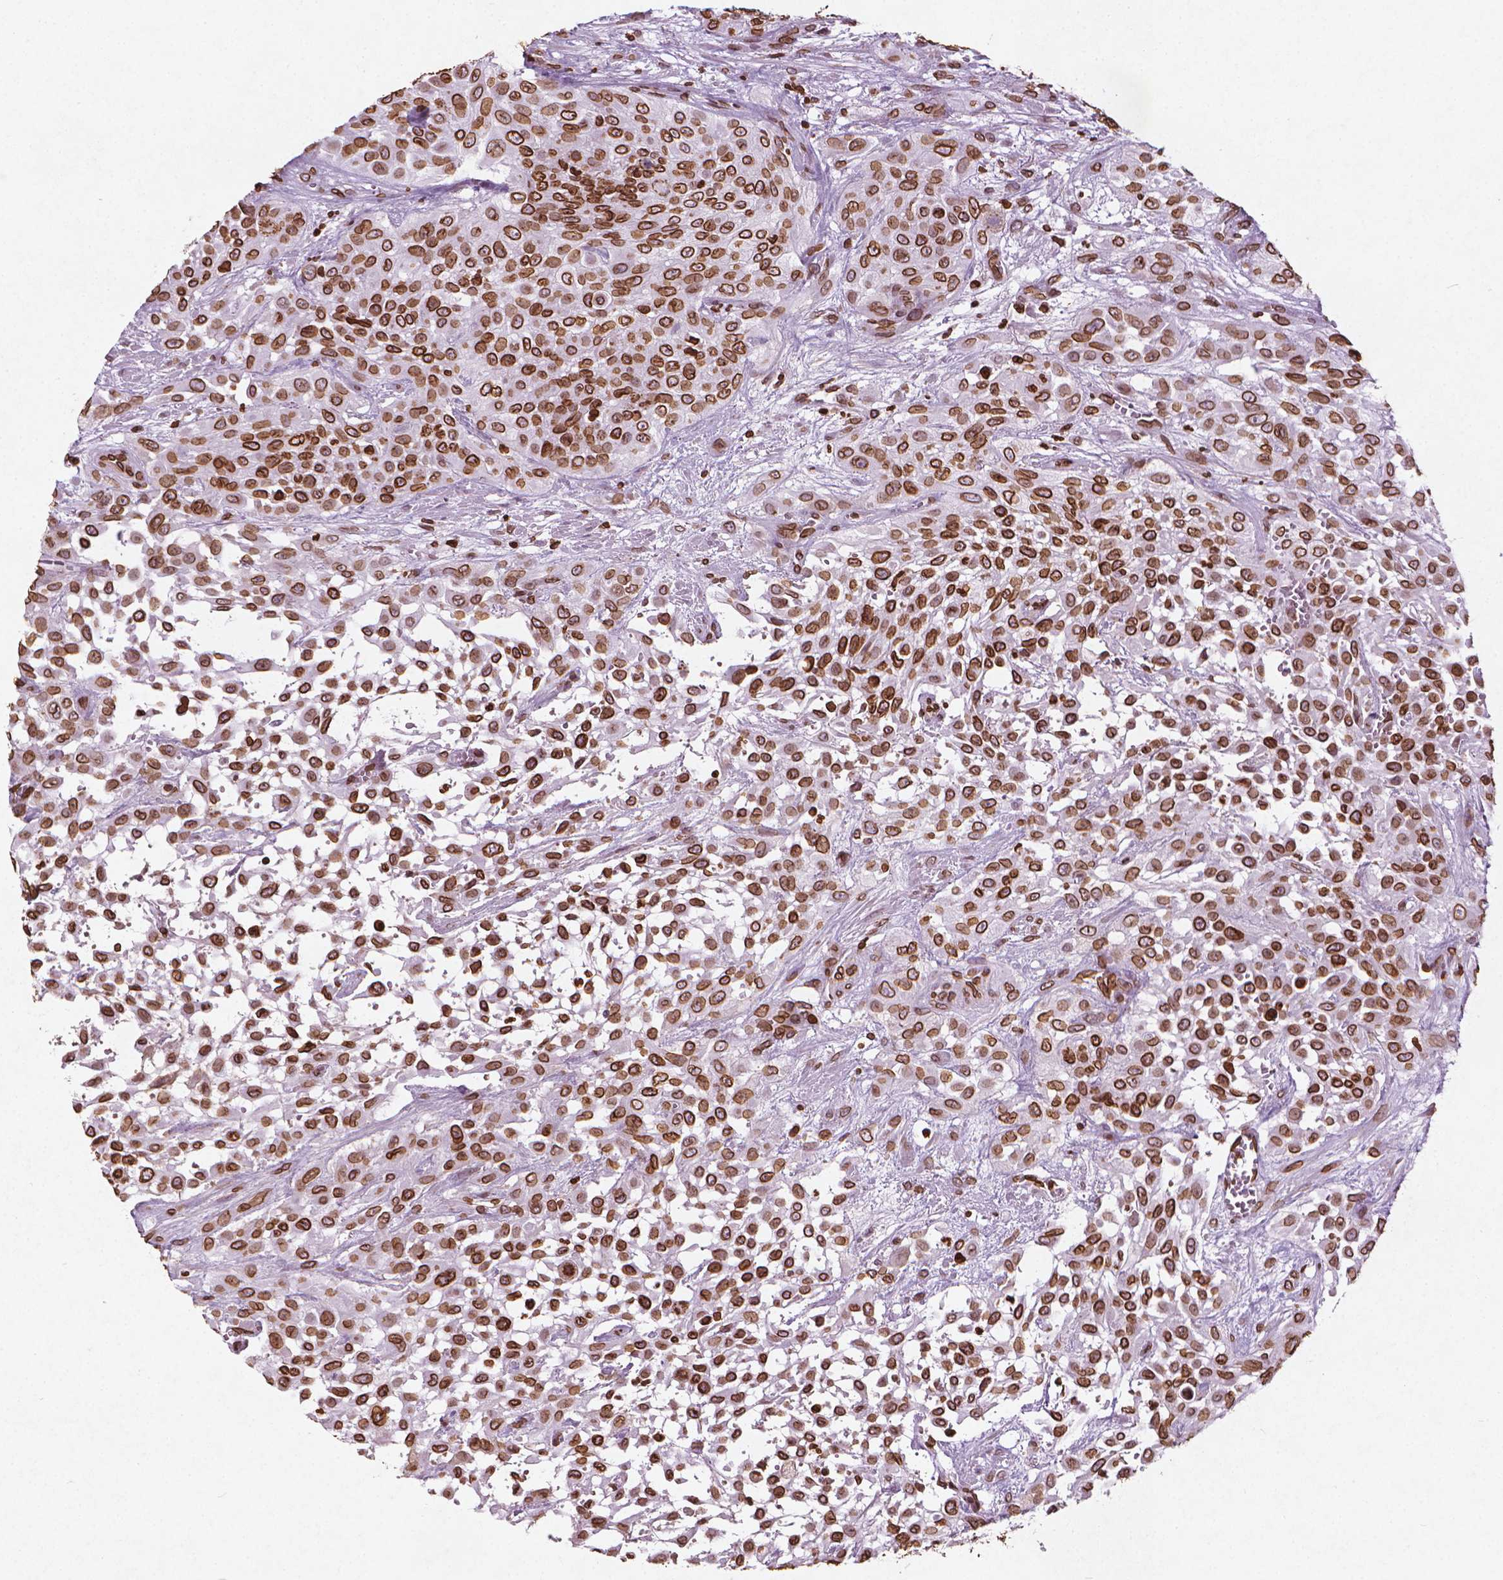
{"staining": {"intensity": "strong", "quantity": ">75%", "location": "cytoplasmic/membranous,nuclear"}, "tissue": "urothelial cancer", "cell_type": "Tumor cells", "image_type": "cancer", "snomed": [{"axis": "morphology", "description": "Urothelial carcinoma, High grade"}, {"axis": "topography", "description": "Urinary bladder"}], "caption": "Tumor cells reveal strong cytoplasmic/membranous and nuclear expression in approximately >75% of cells in high-grade urothelial carcinoma.", "gene": "LMNB1", "patient": {"sex": "male", "age": 57}}